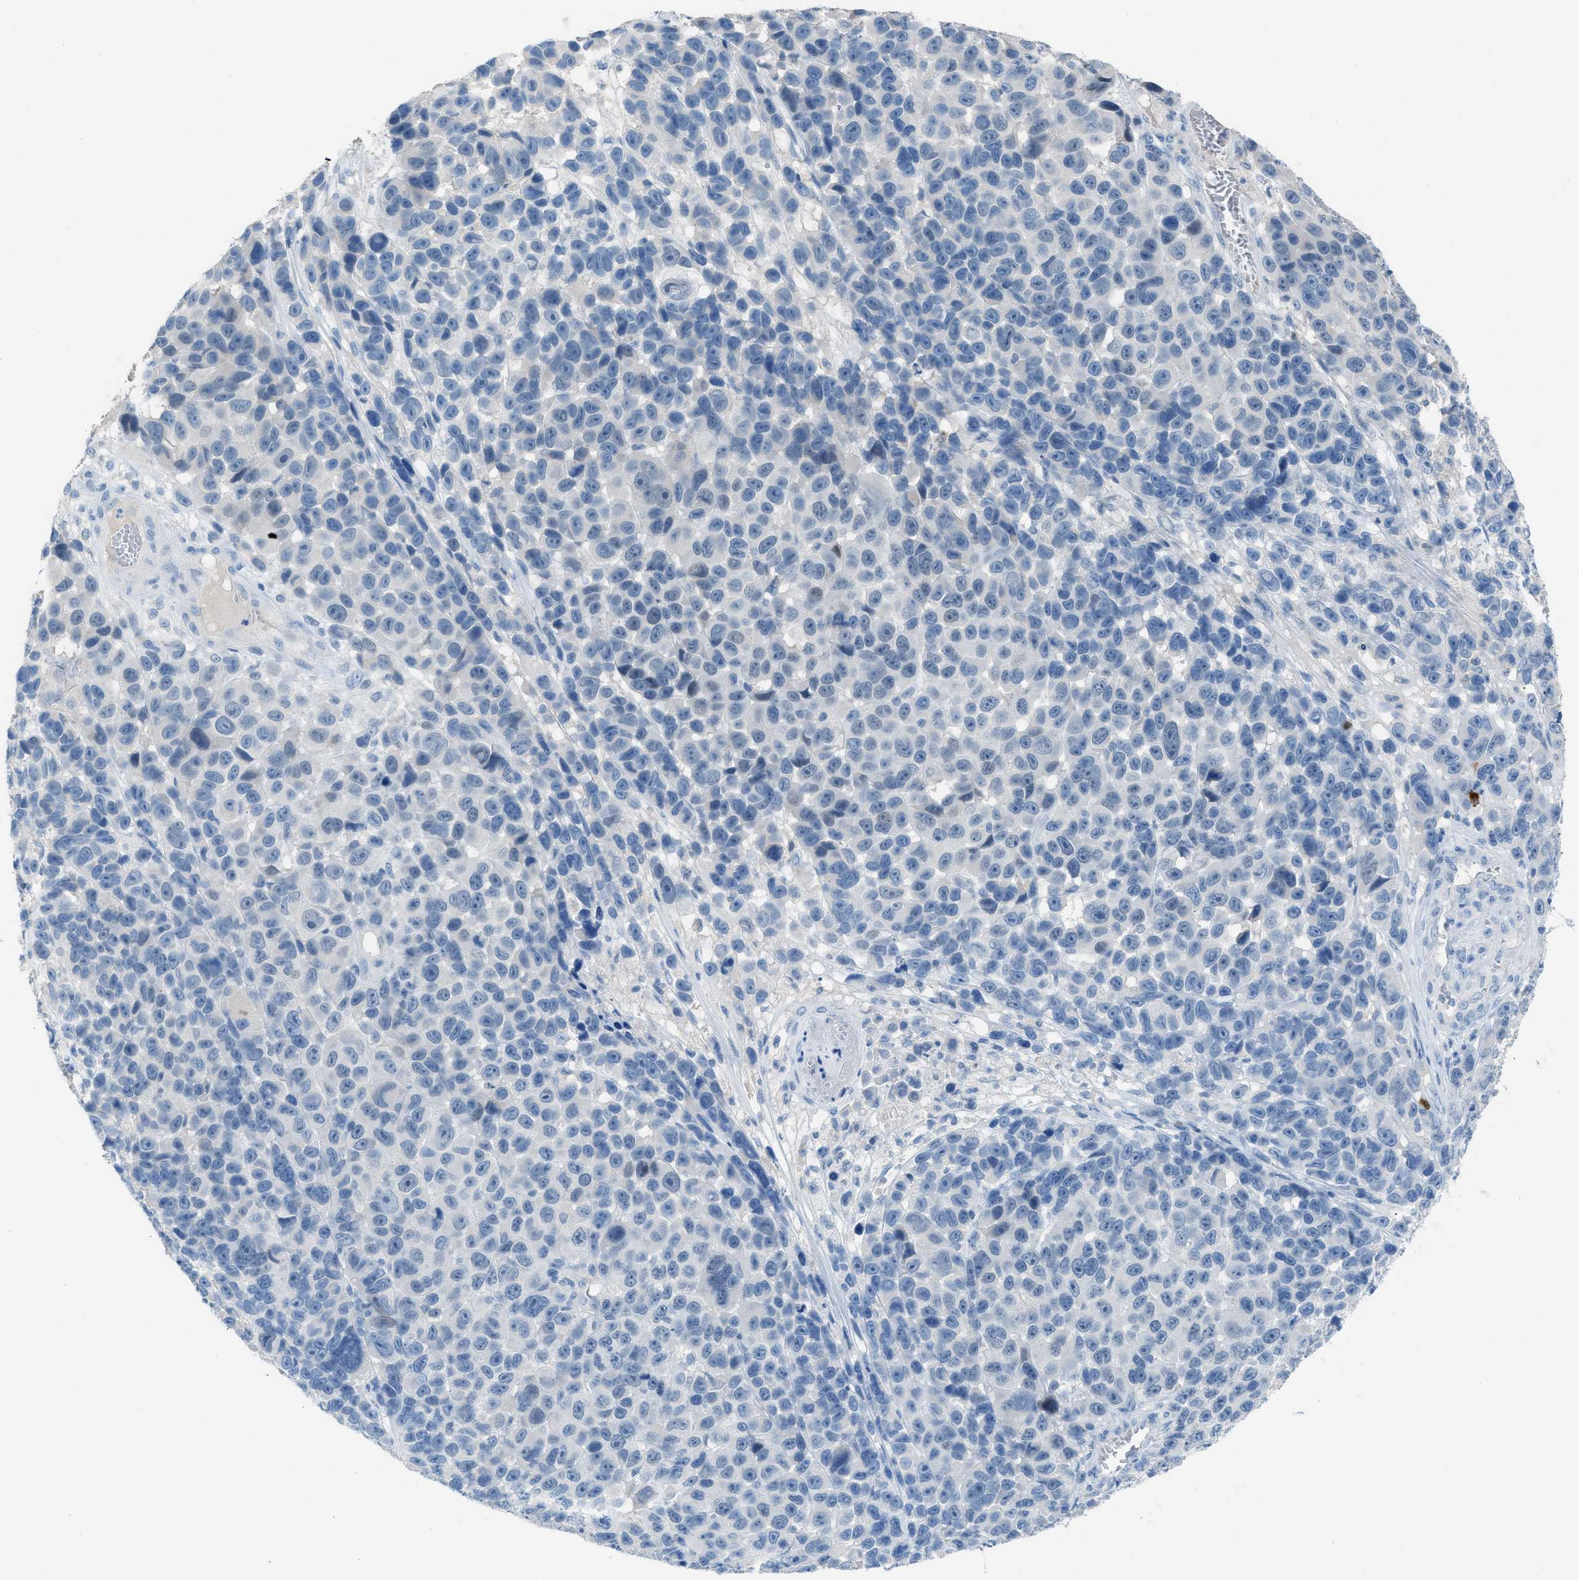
{"staining": {"intensity": "negative", "quantity": "none", "location": "none"}, "tissue": "melanoma", "cell_type": "Tumor cells", "image_type": "cancer", "snomed": [{"axis": "morphology", "description": "Malignant melanoma, NOS"}, {"axis": "topography", "description": "Skin"}], "caption": "Tumor cells are negative for brown protein staining in melanoma. (Immunohistochemistry (ihc), brightfield microscopy, high magnification).", "gene": "CLEC10A", "patient": {"sex": "male", "age": 53}}